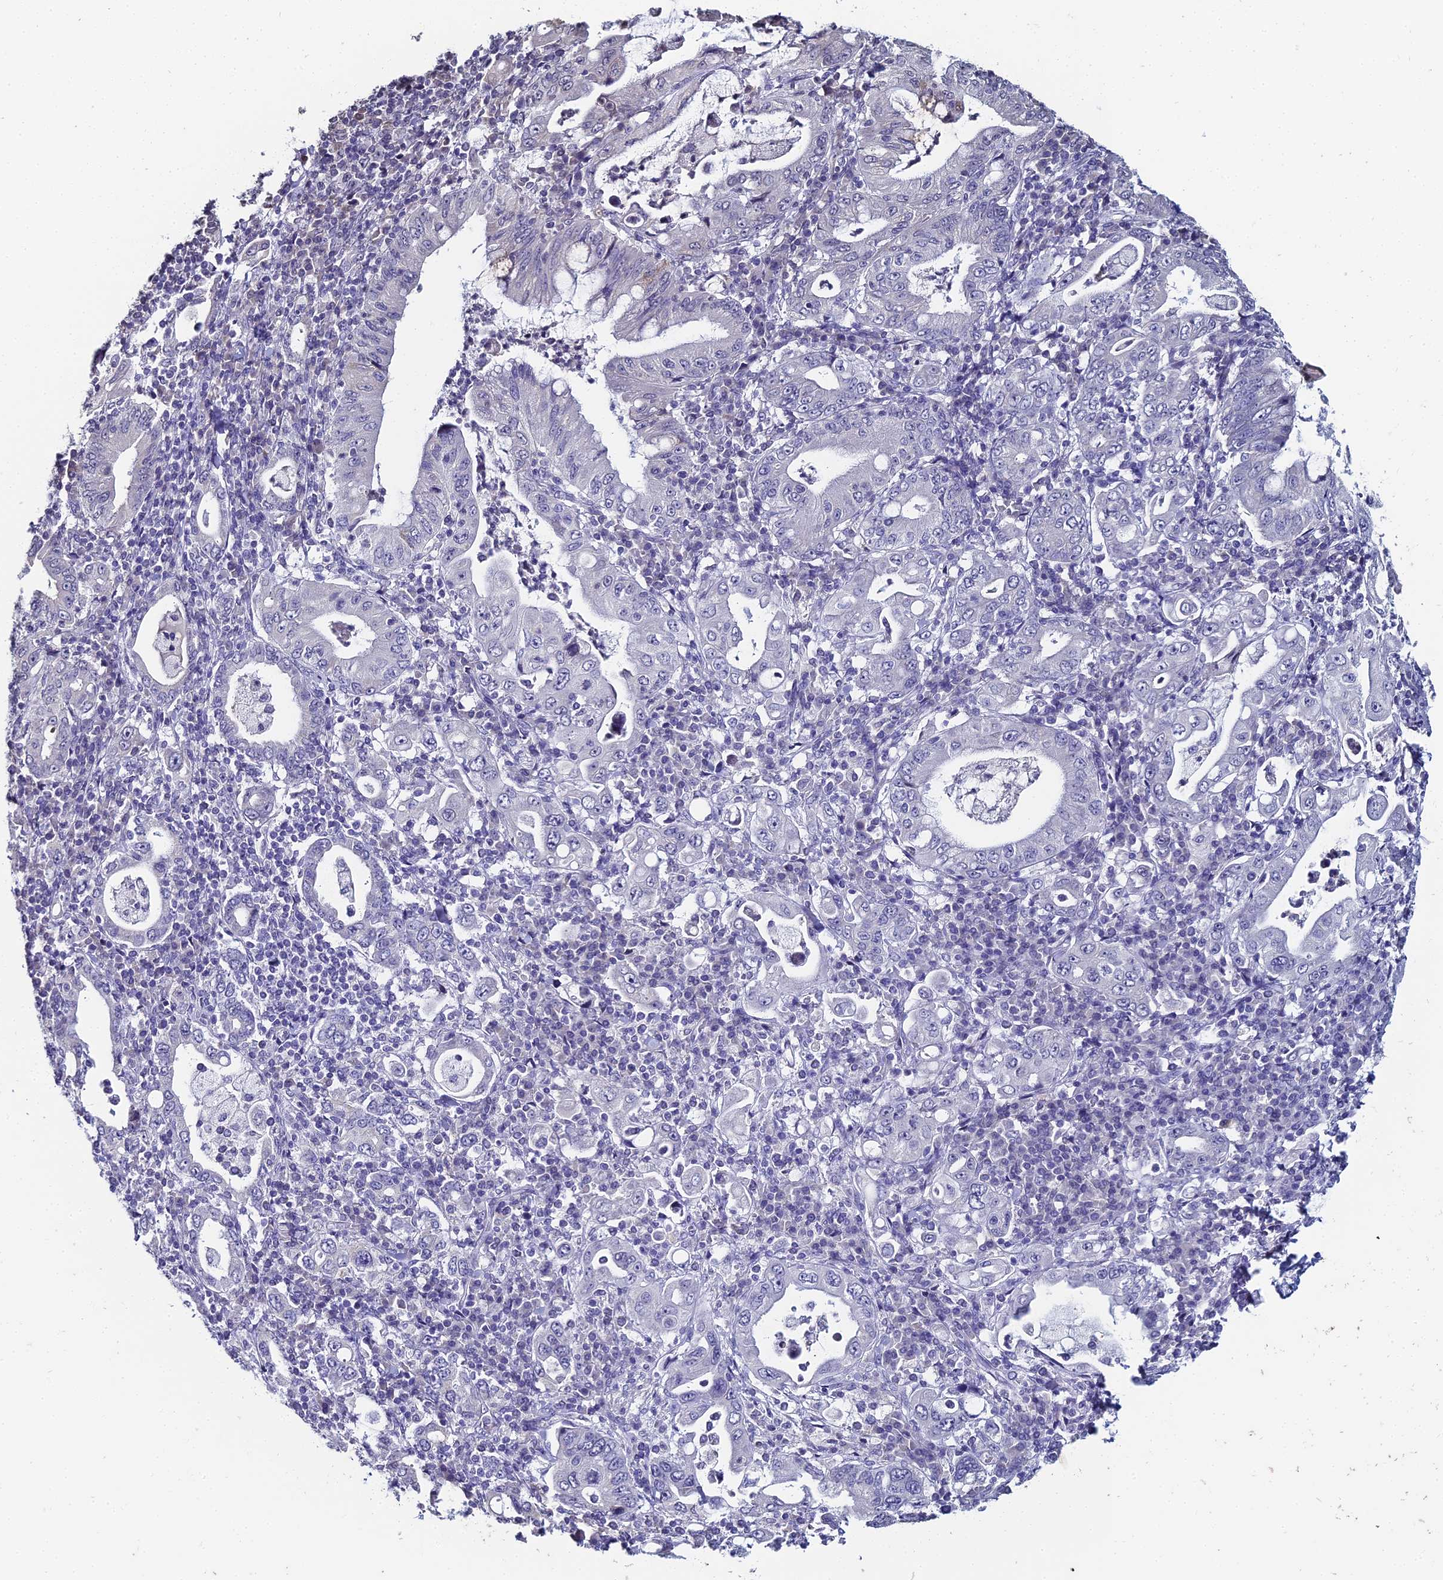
{"staining": {"intensity": "negative", "quantity": "none", "location": "none"}, "tissue": "stomach cancer", "cell_type": "Tumor cells", "image_type": "cancer", "snomed": [{"axis": "morphology", "description": "Normal tissue, NOS"}, {"axis": "morphology", "description": "Adenocarcinoma, NOS"}, {"axis": "topography", "description": "Esophagus"}, {"axis": "topography", "description": "Stomach, upper"}, {"axis": "topography", "description": "Peripheral nerve tissue"}], "caption": "High power microscopy photomicrograph of an immunohistochemistry histopathology image of stomach cancer (adenocarcinoma), revealing no significant expression in tumor cells. (Stains: DAB immunohistochemistry with hematoxylin counter stain, Microscopy: brightfield microscopy at high magnification).", "gene": "PRR22", "patient": {"sex": "male", "age": 62}}